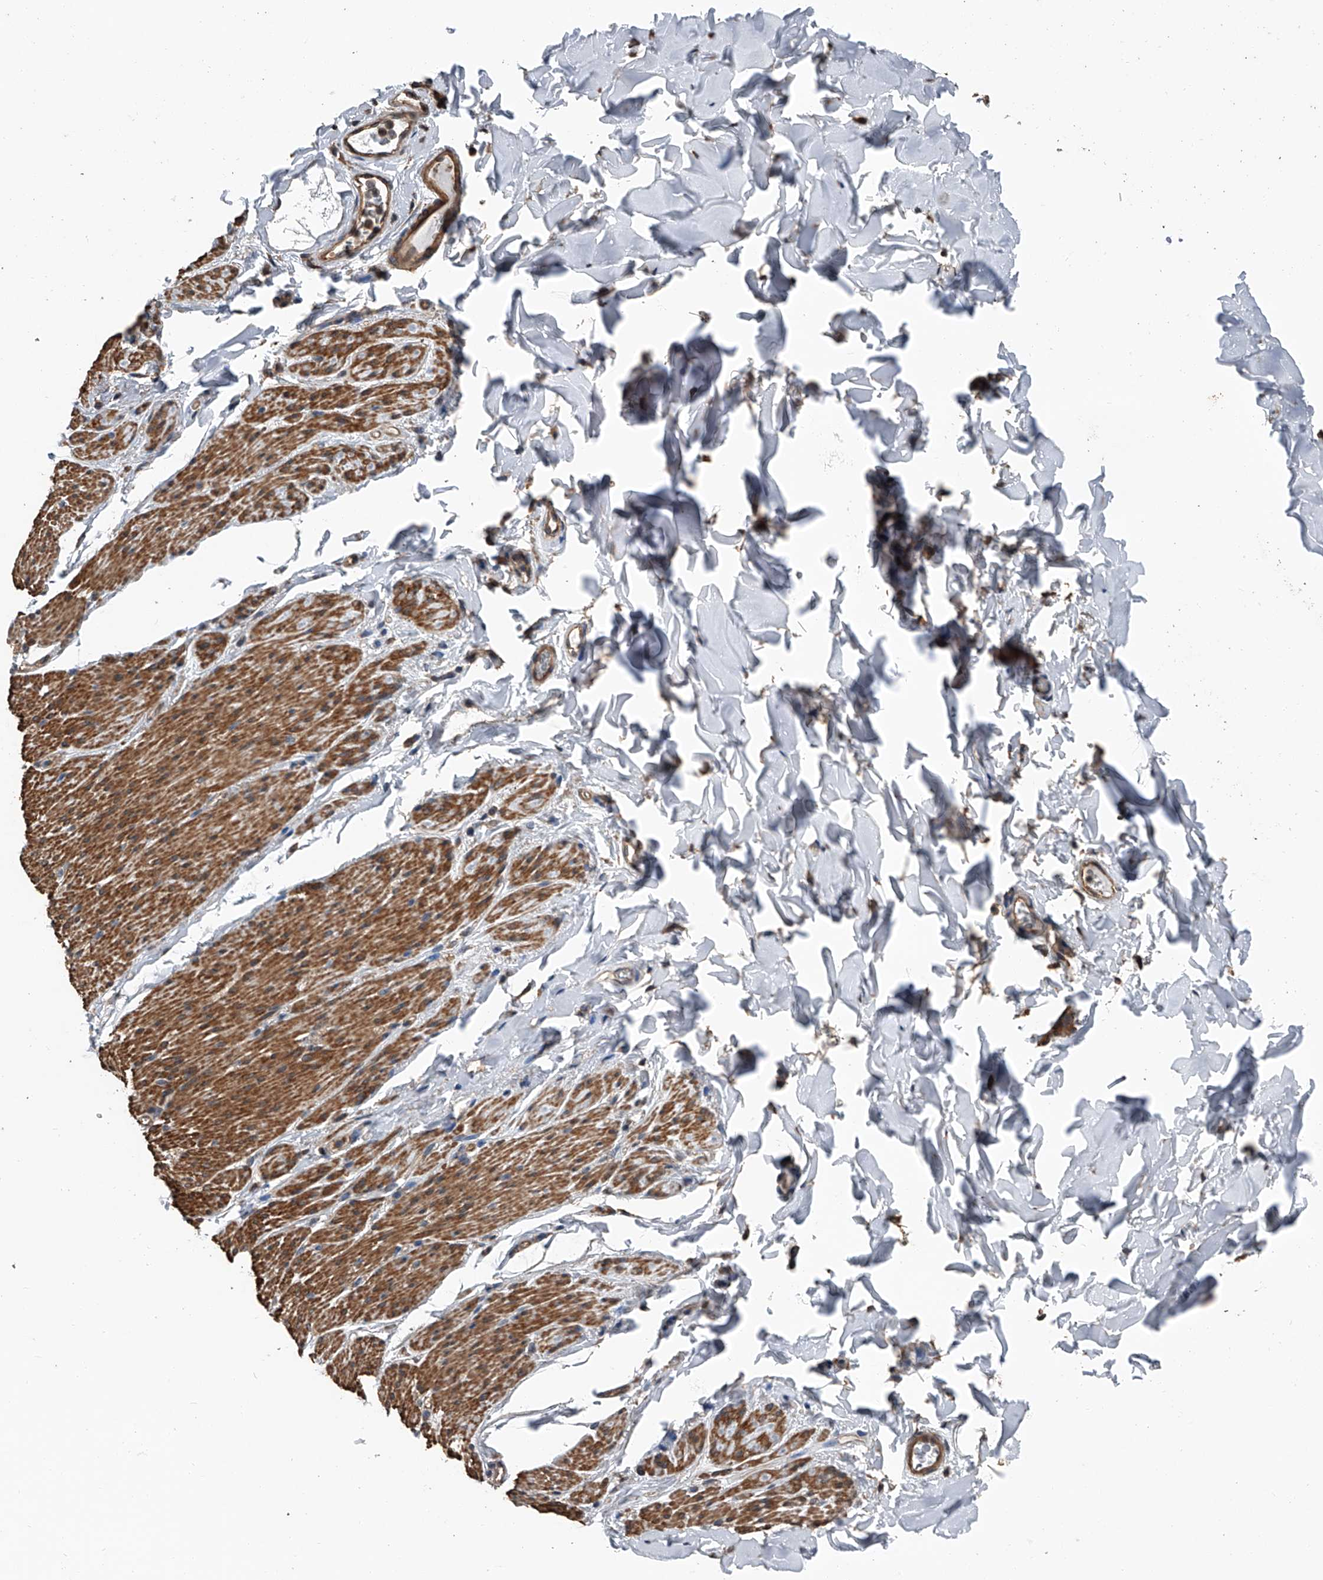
{"staining": {"intensity": "moderate", "quantity": ">75%", "location": "cytoplasmic/membranous"}, "tissue": "smooth muscle", "cell_type": "Smooth muscle cells", "image_type": "normal", "snomed": [{"axis": "morphology", "description": "Normal tissue, NOS"}, {"axis": "topography", "description": "Colon"}, {"axis": "topography", "description": "Peripheral nerve tissue"}], "caption": "Unremarkable smooth muscle reveals moderate cytoplasmic/membranous positivity in about >75% of smooth muscle cells.", "gene": "KCNJ2", "patient": {"sex": "female", "age": 61}}